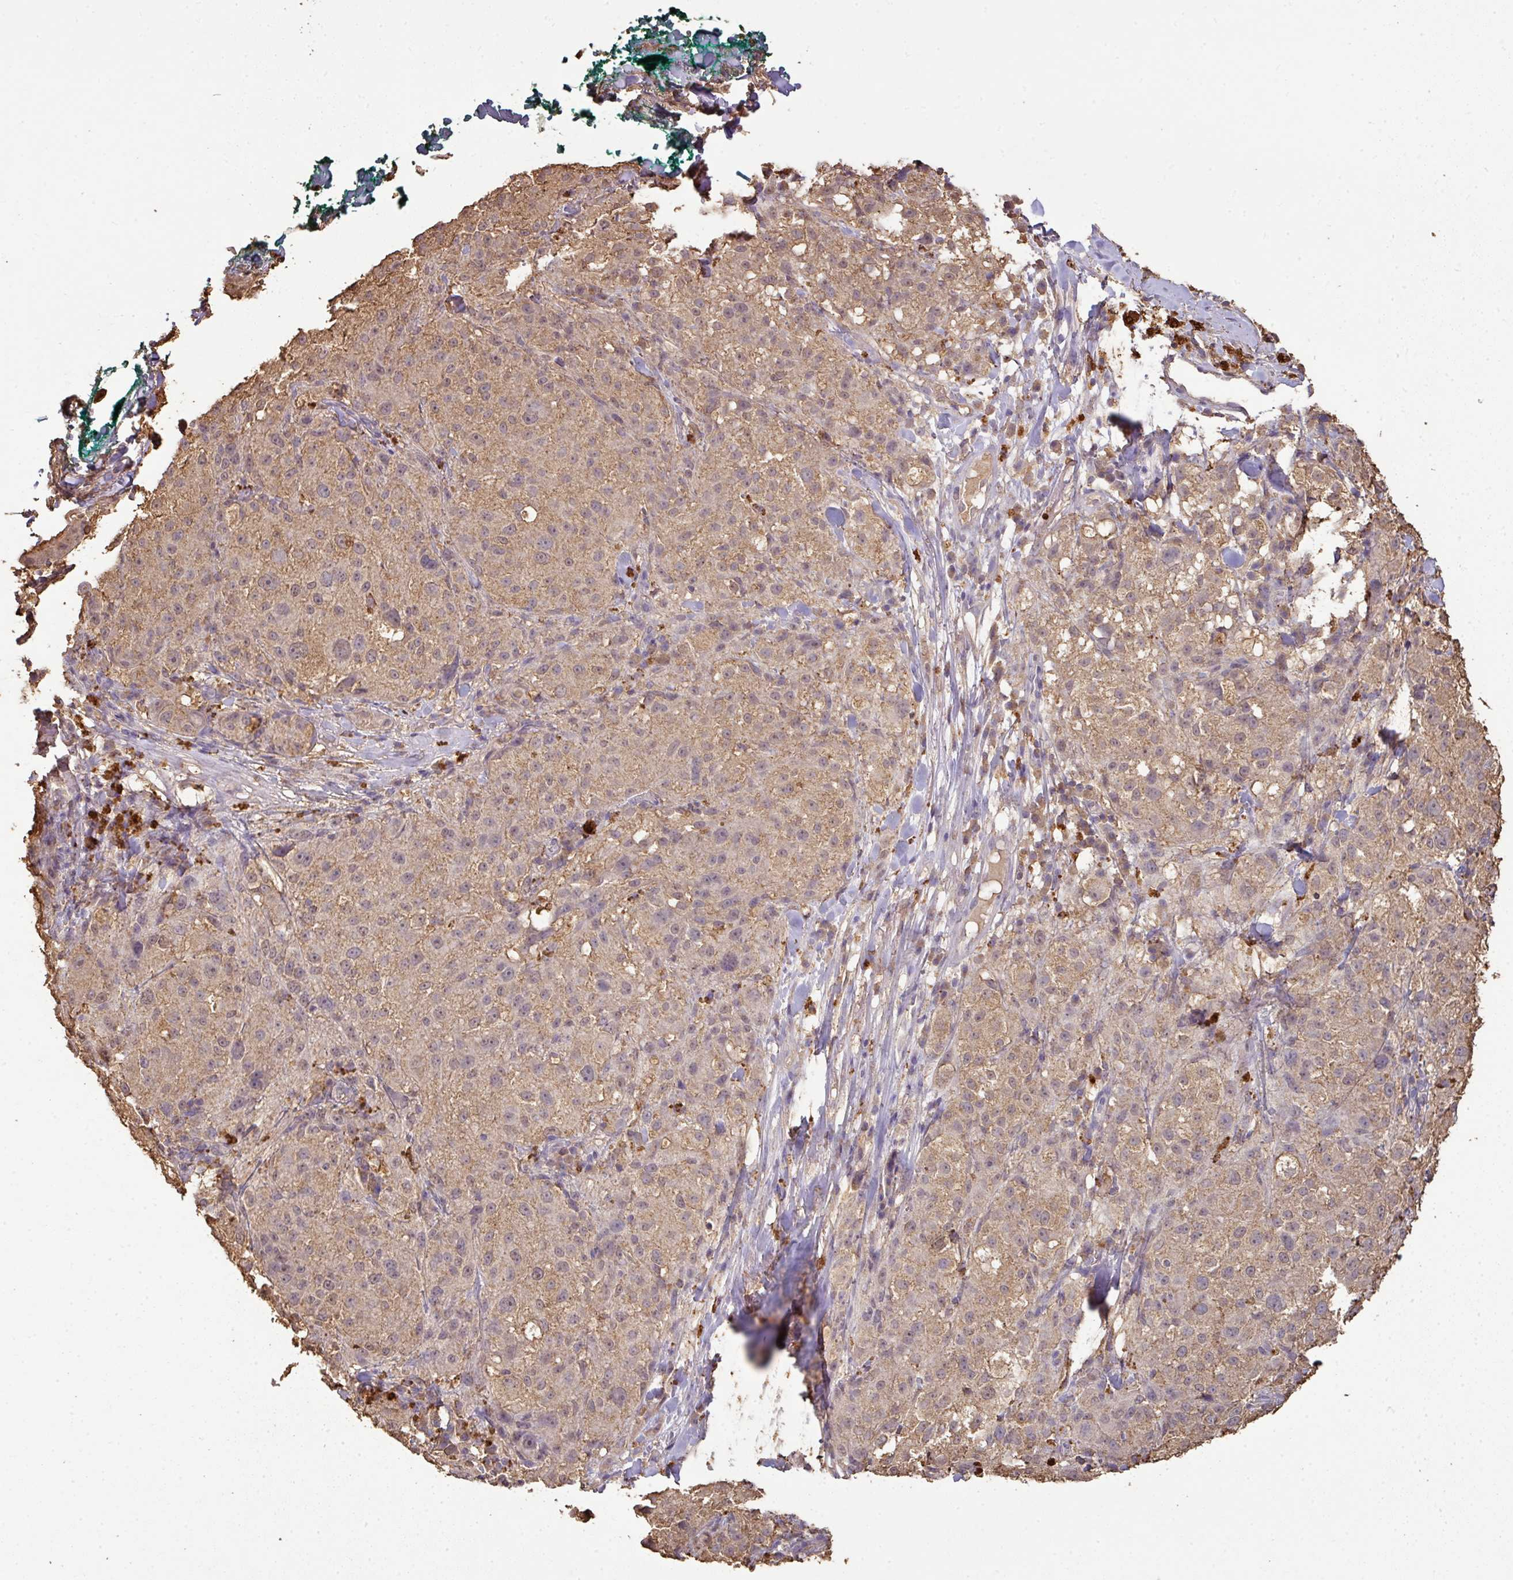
{"staining": {"intensity": "weak", "quantity": ">75%", "location": "cytoplasmic/membranous"}, "tissue": "melanoma", "cell_type": "Tumor cells", "image_type": "cancer", "snomed": [{"axis": "morphology", "description": "Necrosis, NOS"}, {"axis": "morphology", "description": "Malignant melanoma, NOS"}, {"axis": "topography", "description": "Skin"}], "caption": "An IHC photomicrograph of tumor tissue is shown. Protein staining in brown highlights weak cytoplasmic/membranous positivity in melanoma within tumor cells.", "gene": "ATAT1", "patient": {"sex": "female", "age": 87}}